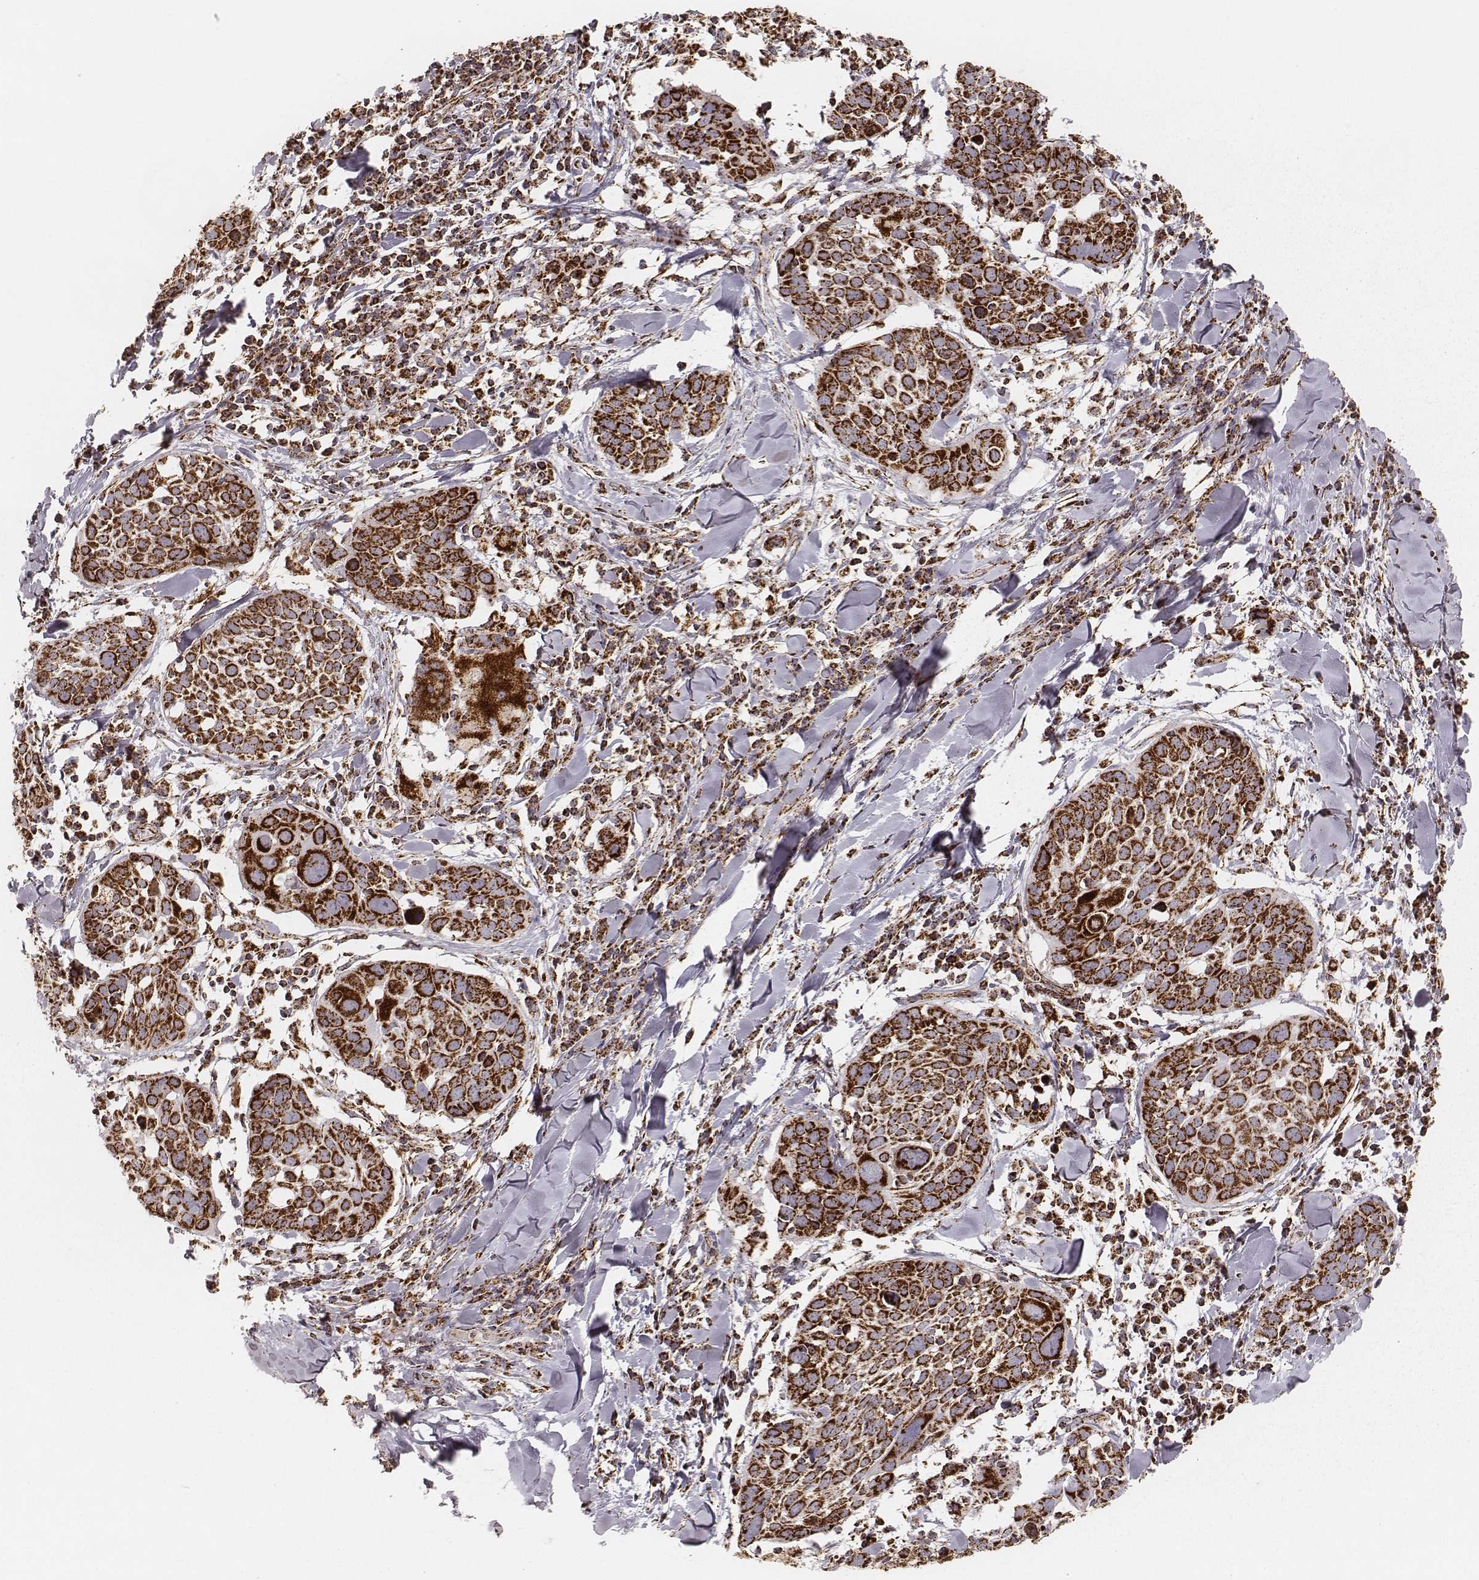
{"staining": {"intensity": "strong", "quantity": ">75%", "location": "cytoplasmic/membranous"}, "tissue": "lung cancer", "cell_type": "Tumor cells", "image_type": "cancer", "snomed": [{"axis": "morphology", "description": "Squamous cell carcinoma, NOS"}, {"axis": "topography", "description": "Lung"}], "caption": "Lung squamous cell carcinoma stained with immunohistochemistry (IHC) exhibits strong cytoplasmic/membranous staining in approximately >75% of tumor cells. (IHC, brightfield microscopy, high magnification).", "gene": "CS", "patient": {"sex": "male", "age": 57}}